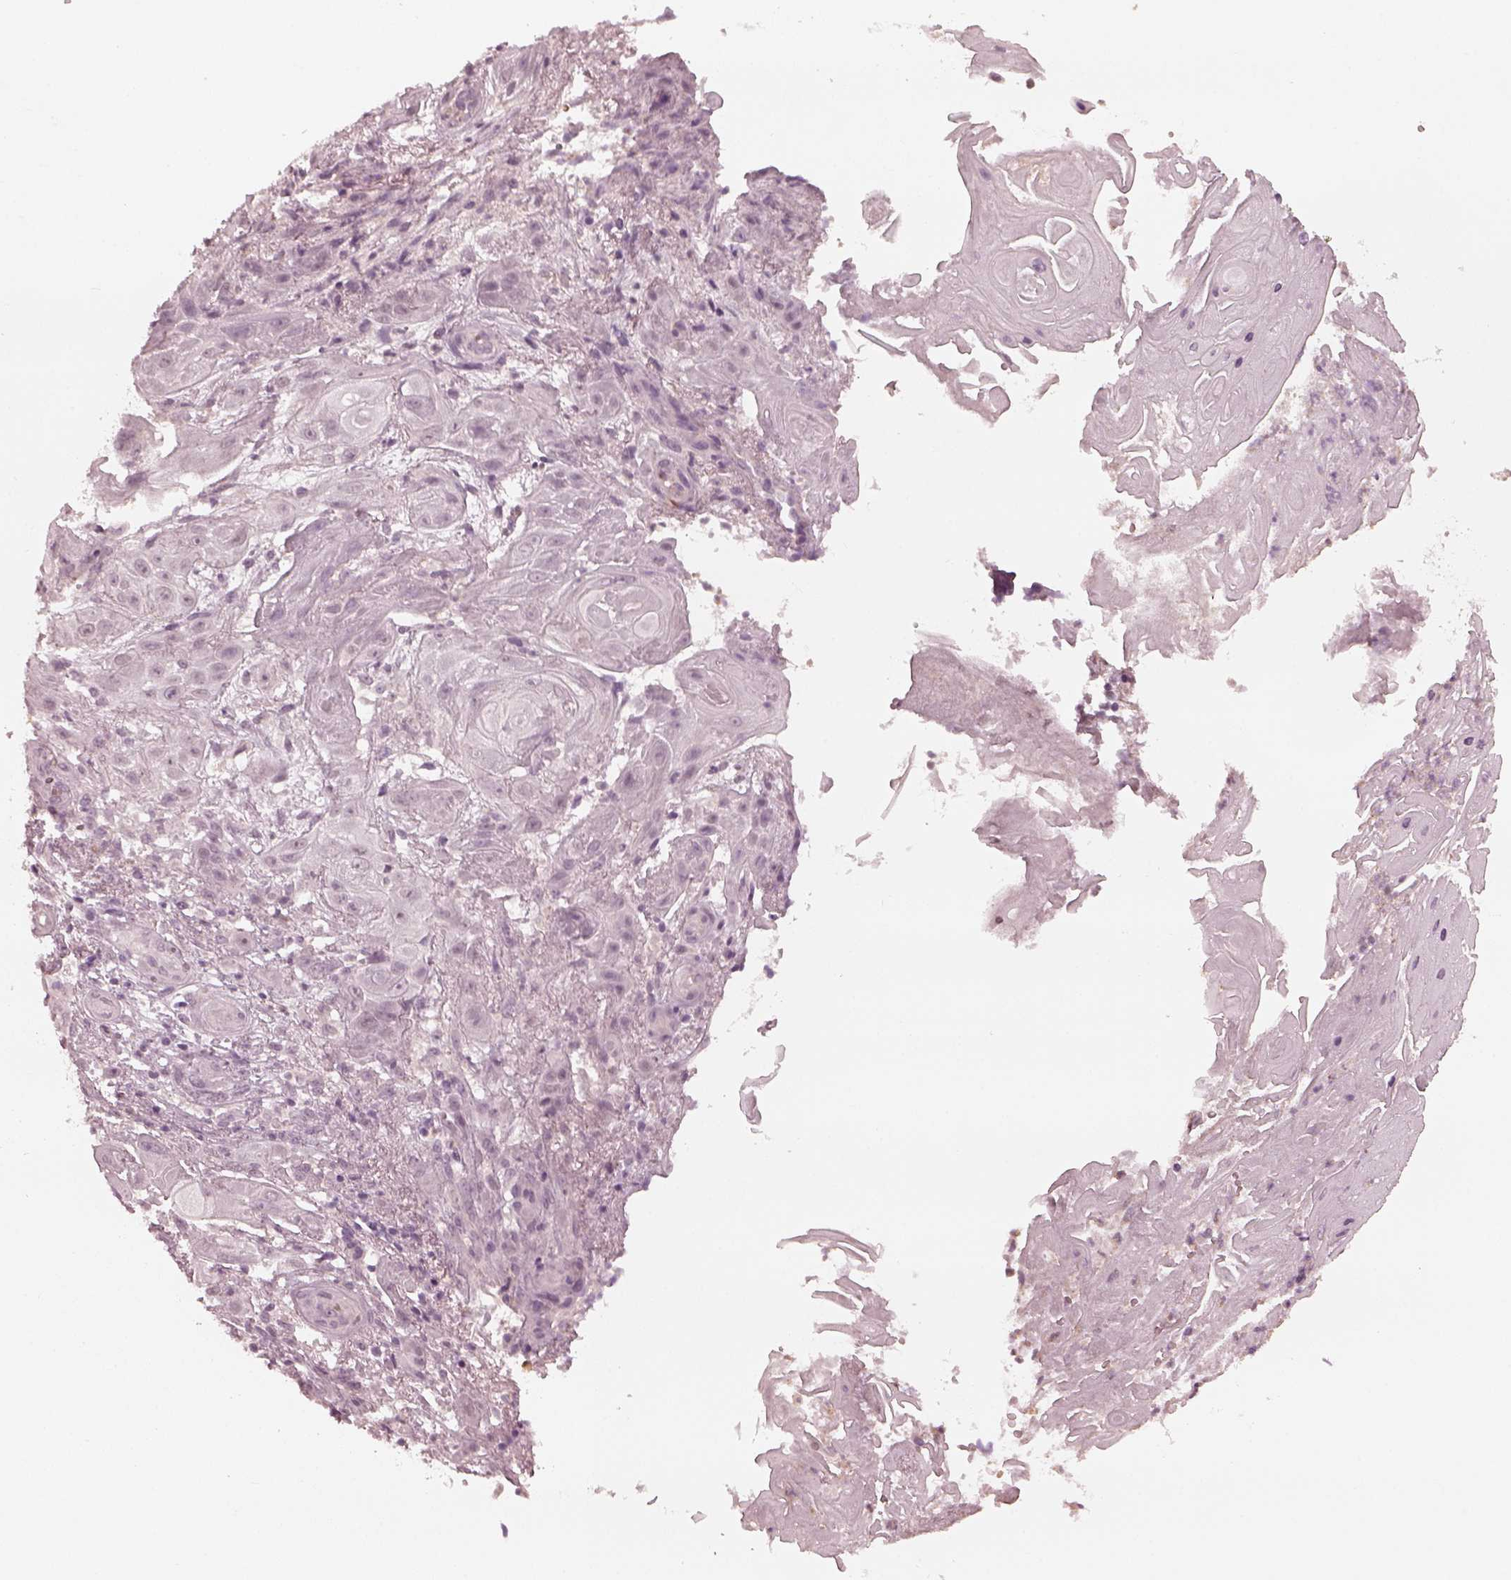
{"staining": {"intensity": "negative", "quantity": "none", "location": "none"}, "tissue": "skin cancer", "cell_type": "Tumor cells", "image_type": "cancer", "snomed": [{"axis": "morphology", "description": "Squamous cell carcinoma, NOS"}, {"axis": "topography", "description": "Skin"}], "caption": "This is a histopathology image of immunohistochemistry staining of skin cancer (squamous cell carcinoma), which shows no expression in tumor cells. (Stains: DAB (3,3'-diaminobenzidine) IHC with hematoxylin counter stain, Microscopy: brightfield microscopy at high magnification).", "gene": "CCDC170", "patient": {"sex": "male", "age": 62}}